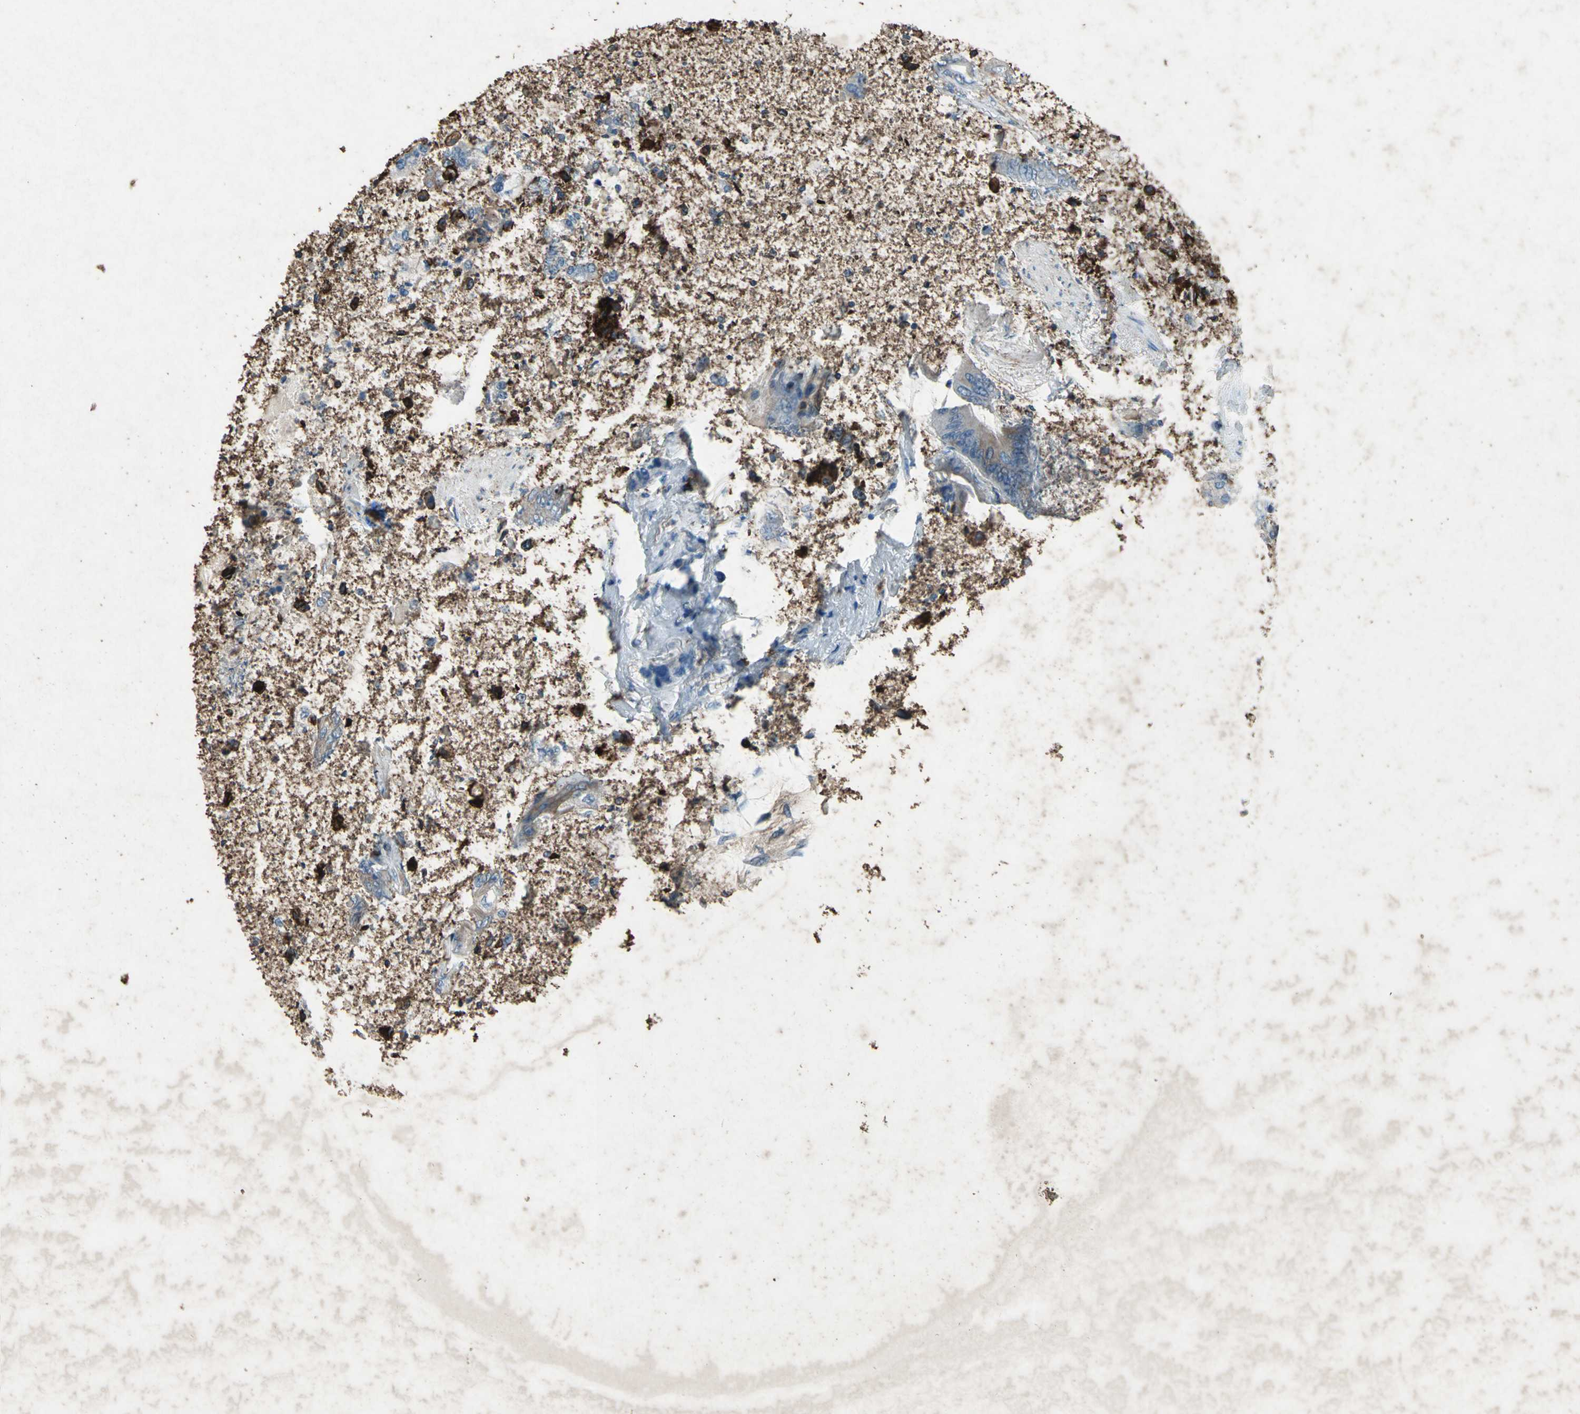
{"staining": {"intensity": "weak", "quantity": "25%-75%", "location": "cytoplasmic/membranous"}, "tissue": "stomach cancer", "cell_type": "Tumor cells", "image_type": "cancer", "snomed": [{"axis": "morphology", "description": "Normal tissue, NOS"}, {"axis": "morphology", "description": "Adenocarcinoma, NOS"}, {"axis": "morphology", "description": "Adenocarcinoma, High grade"}, {"axis": "topography", "description": "Stomach, upper"}, {"axis": "topography", "description": "Stomach"}], "caption": "Protein analysis of stomach adenocarcinoma (high-grade) tissue displays weak cytoplasmic/membranous expression in approximately 25%-75% of tumor cells.", "gene": "CCR6", "patient": {"sex": "female", "age": 65}}